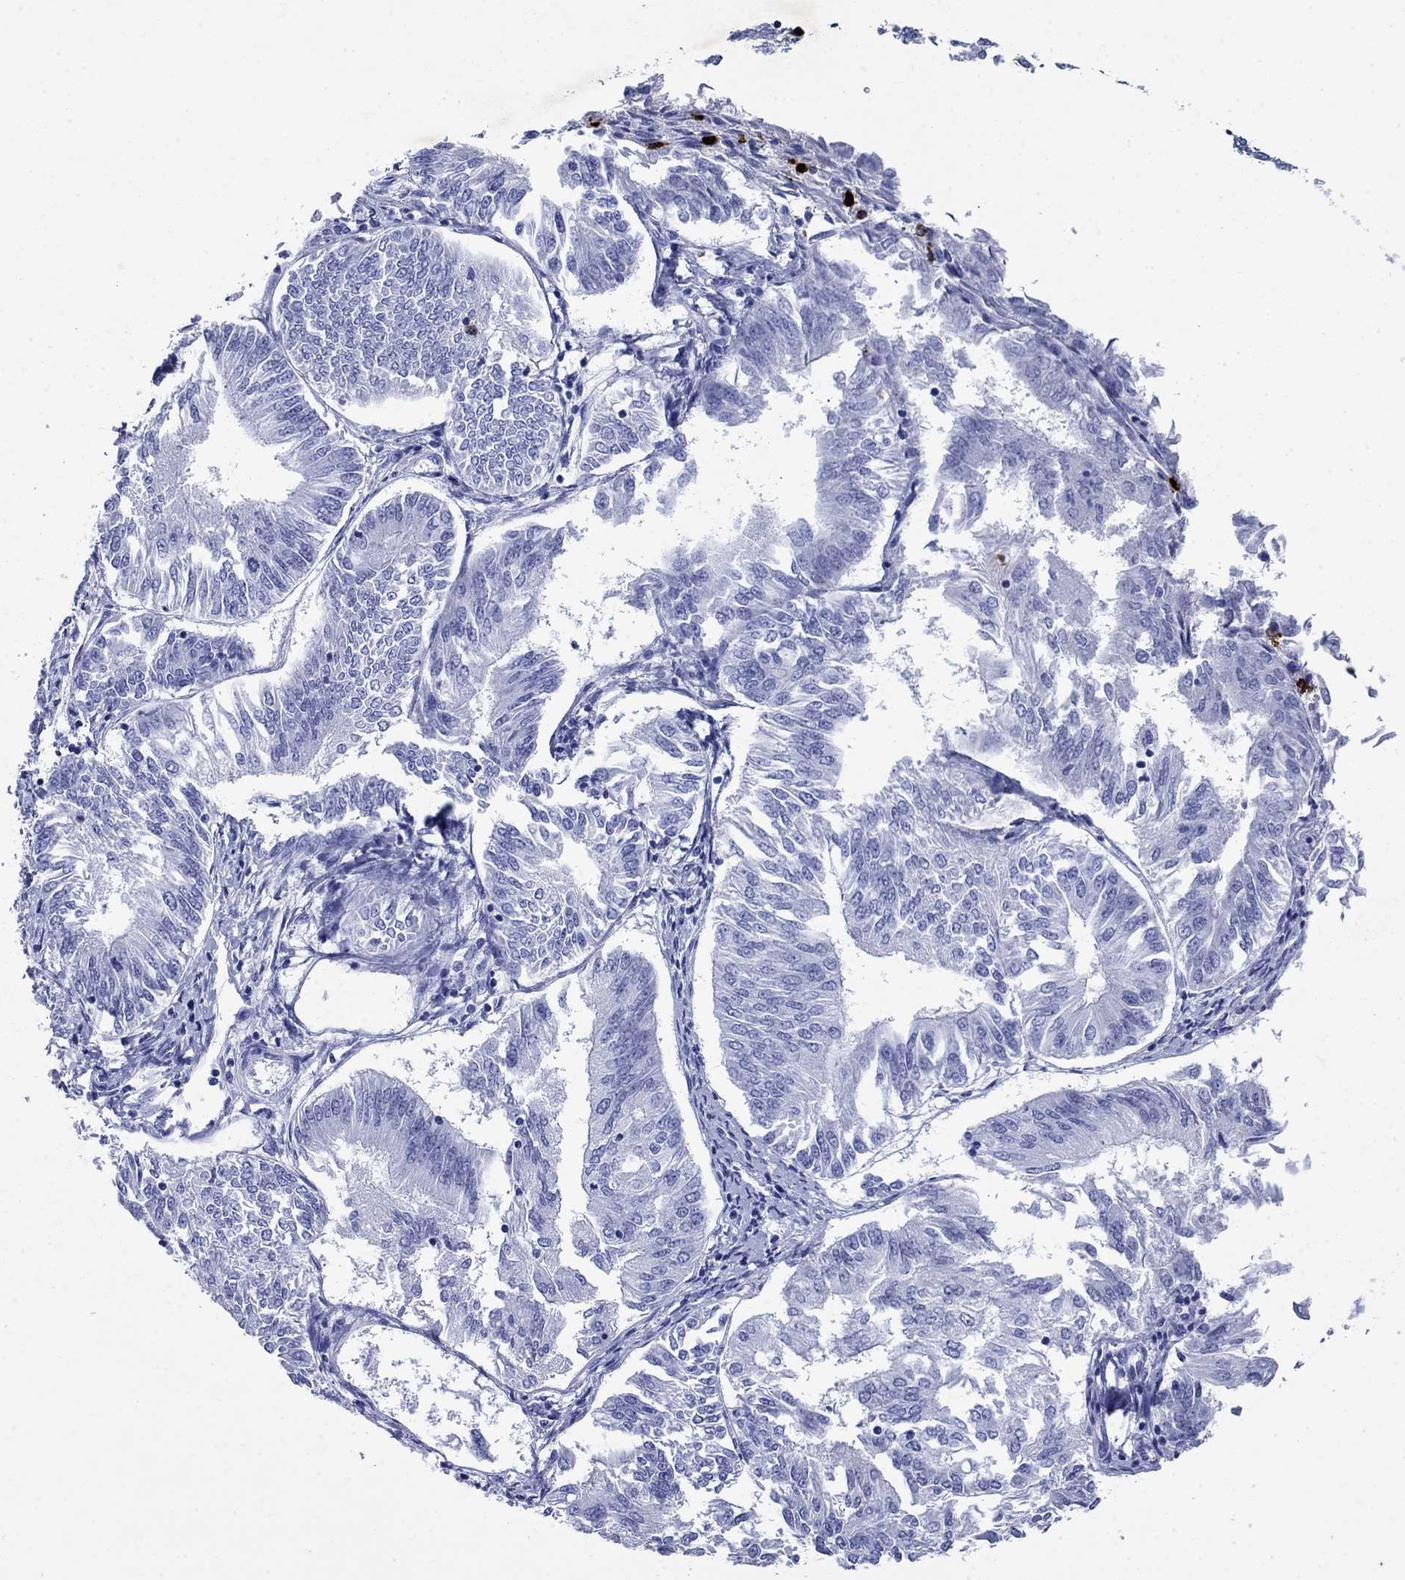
{"staining": {"intensity": "negative", "quantity": "none", "location": "none"}, "tissue": "endometrial cancer", "cell_type": "Tumor cells", "image_type": "cancer", "snomed": [{"axis": "morphology", "description": "Adenocarcinoma, NOS"}, {"axis": "topography", "description": "Endometrium"}], "caption": "Tumor cells are negative for protein expression in human endometrial cancer (adenocarcinoma).", "gene": "AZU1", "patient": {"sex": "female", "age": 58}}